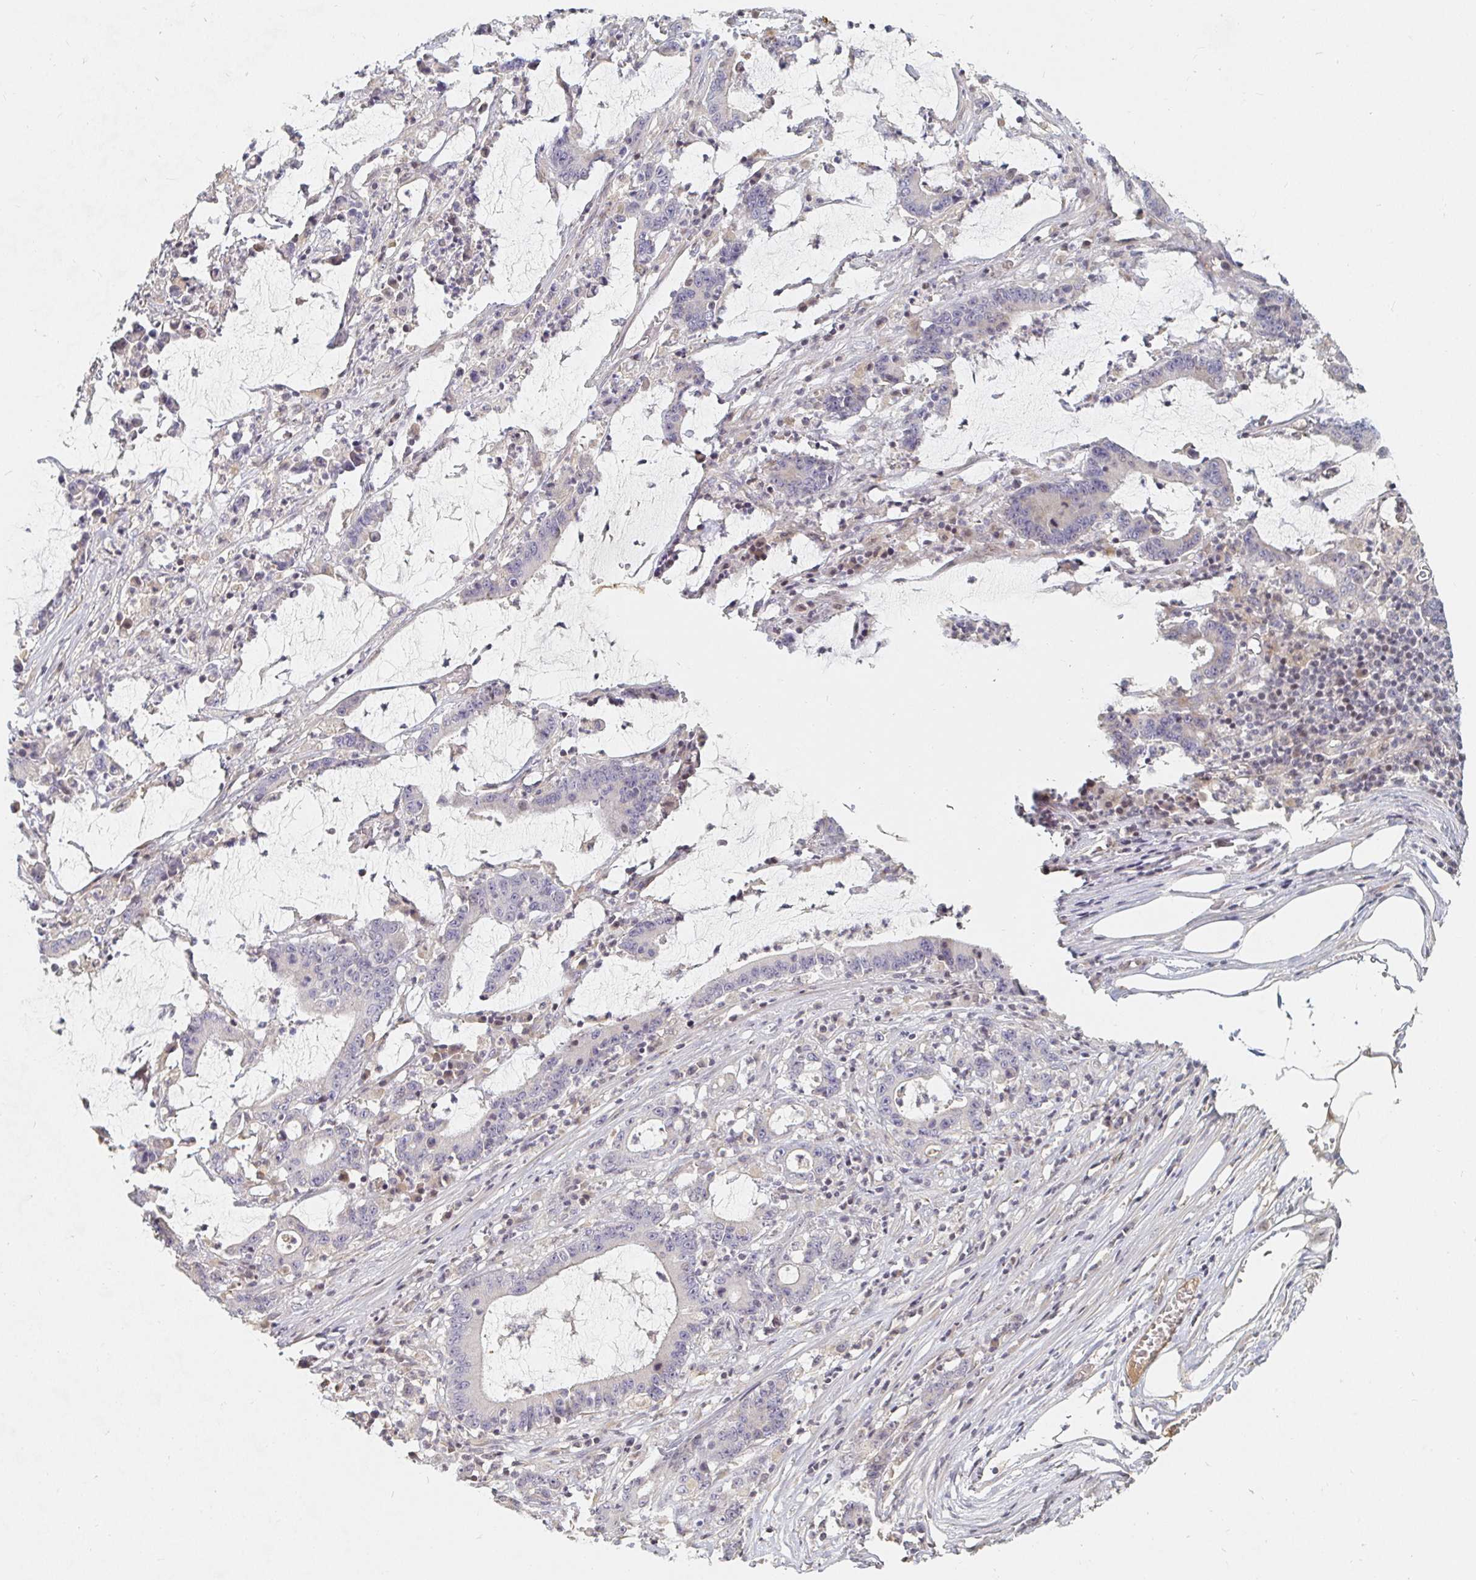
{"staining": {"intensity": "negative", "quantity": "none", "location": "none"}, "tissue": "stomach cancer", "cell_type": "Tumor cells", "image_type": "cancer", "snomed": [{"axis": "morphology", "description": "Adenocarcinoma, NOS"}, {"axis": "topography", "description": "Stomach, upper"}], "caption": "An IHC image of stomach adenocarcinoma is shown. There is no staining in tumor cells of stomach adenocarcinoma. (DAB IHC with hematoxylin counter stain).", "gene": "NME9", "patient": {"sex": "male", "age": 68}}